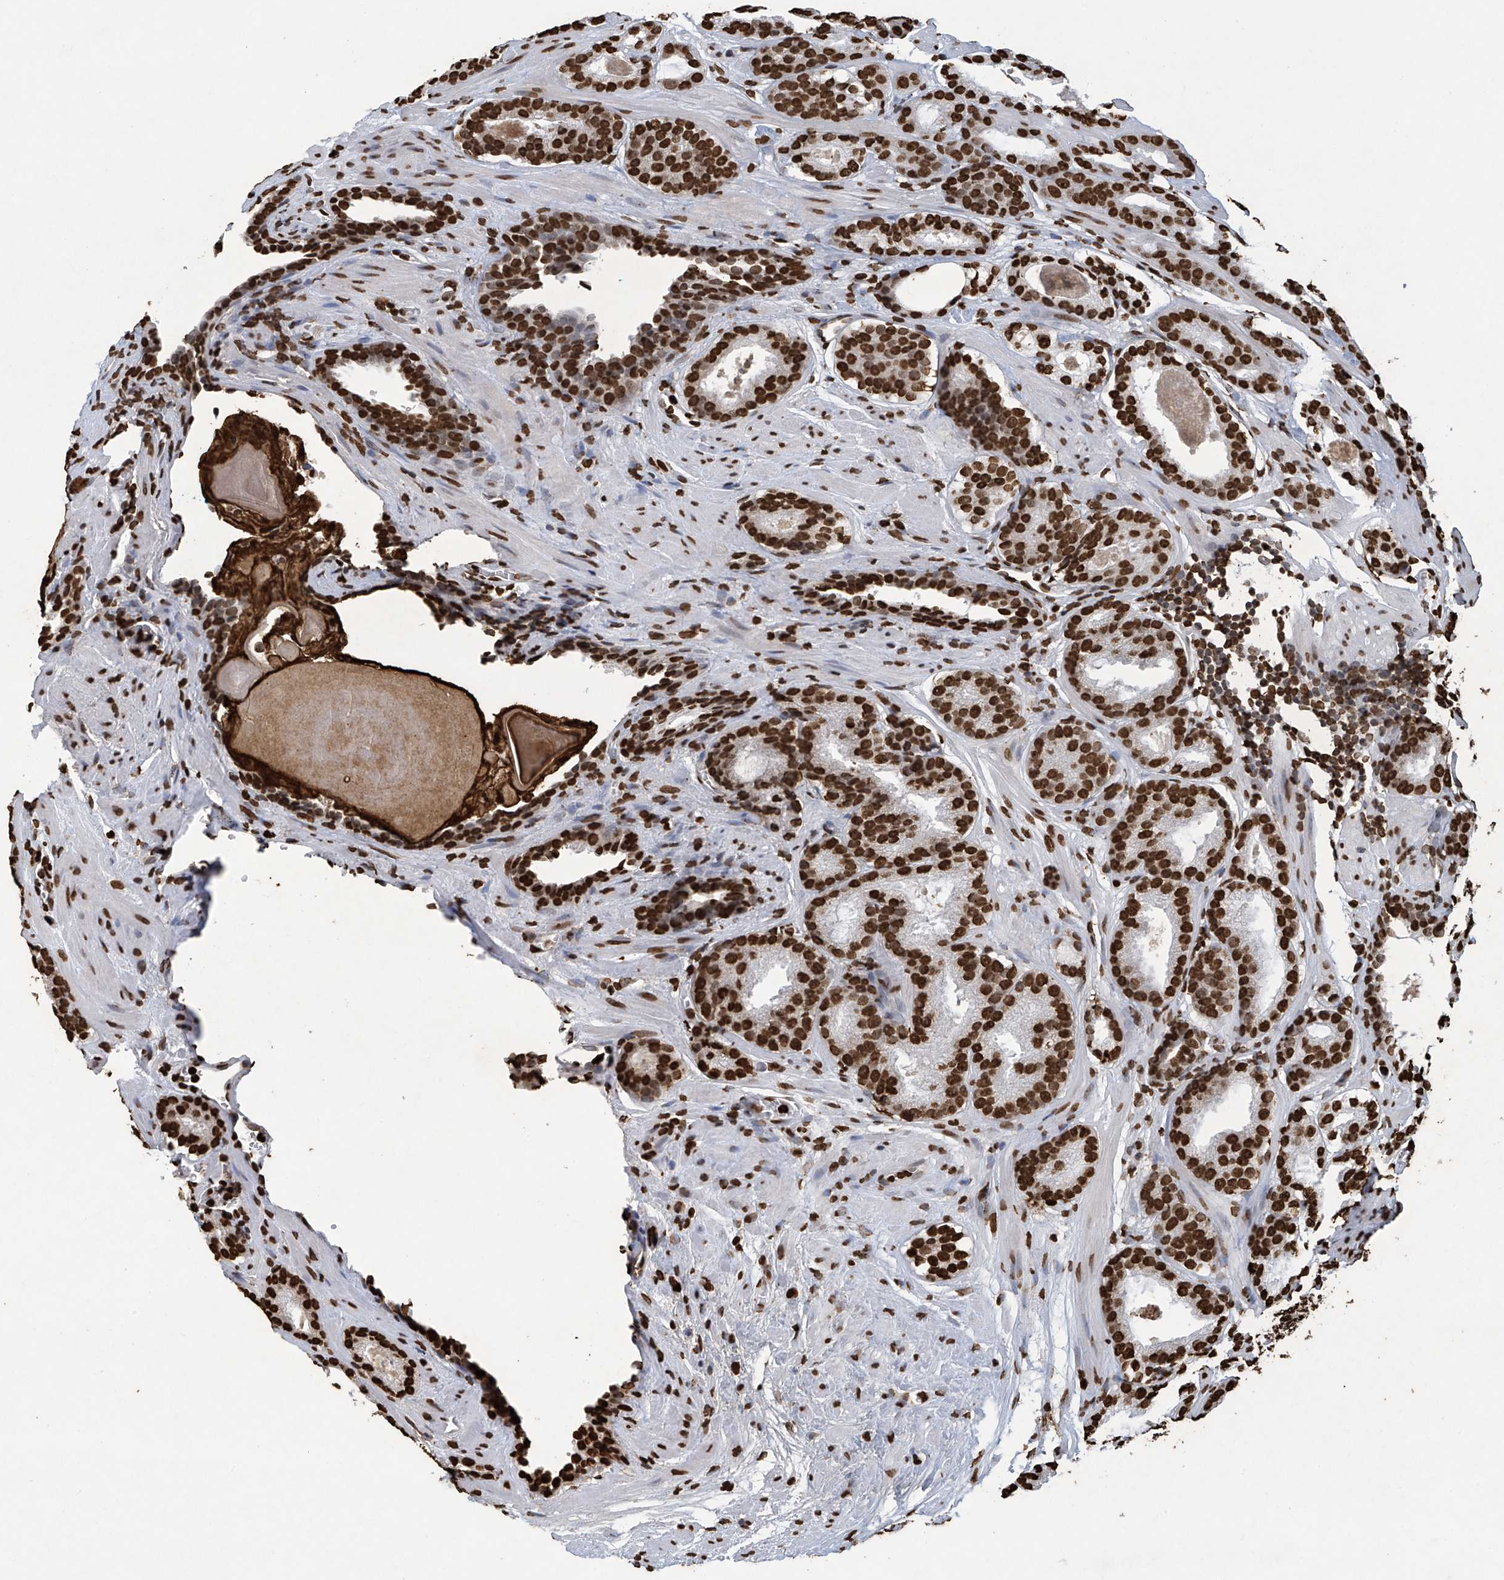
{"staining": {"intensity": "strong", "quantity": ">75%", "location": "nuclear"}, "tissue": "prostate cancer", "cell_type": "Tumor cells", "image_type": "cancer", "snomed": [{"axis": "morphology", "description": "Adenocarcinoma, Low grade"}, {"axis": "topography", "description": "Prostate"}], "caption": "Brown immunohistochemical staining in human prostate cancer exhibits strong nuclear positivity in approximately >75% of tumor cells.", "gene": "H3-3A", "patient": {"sex": "male", "age": 69}}